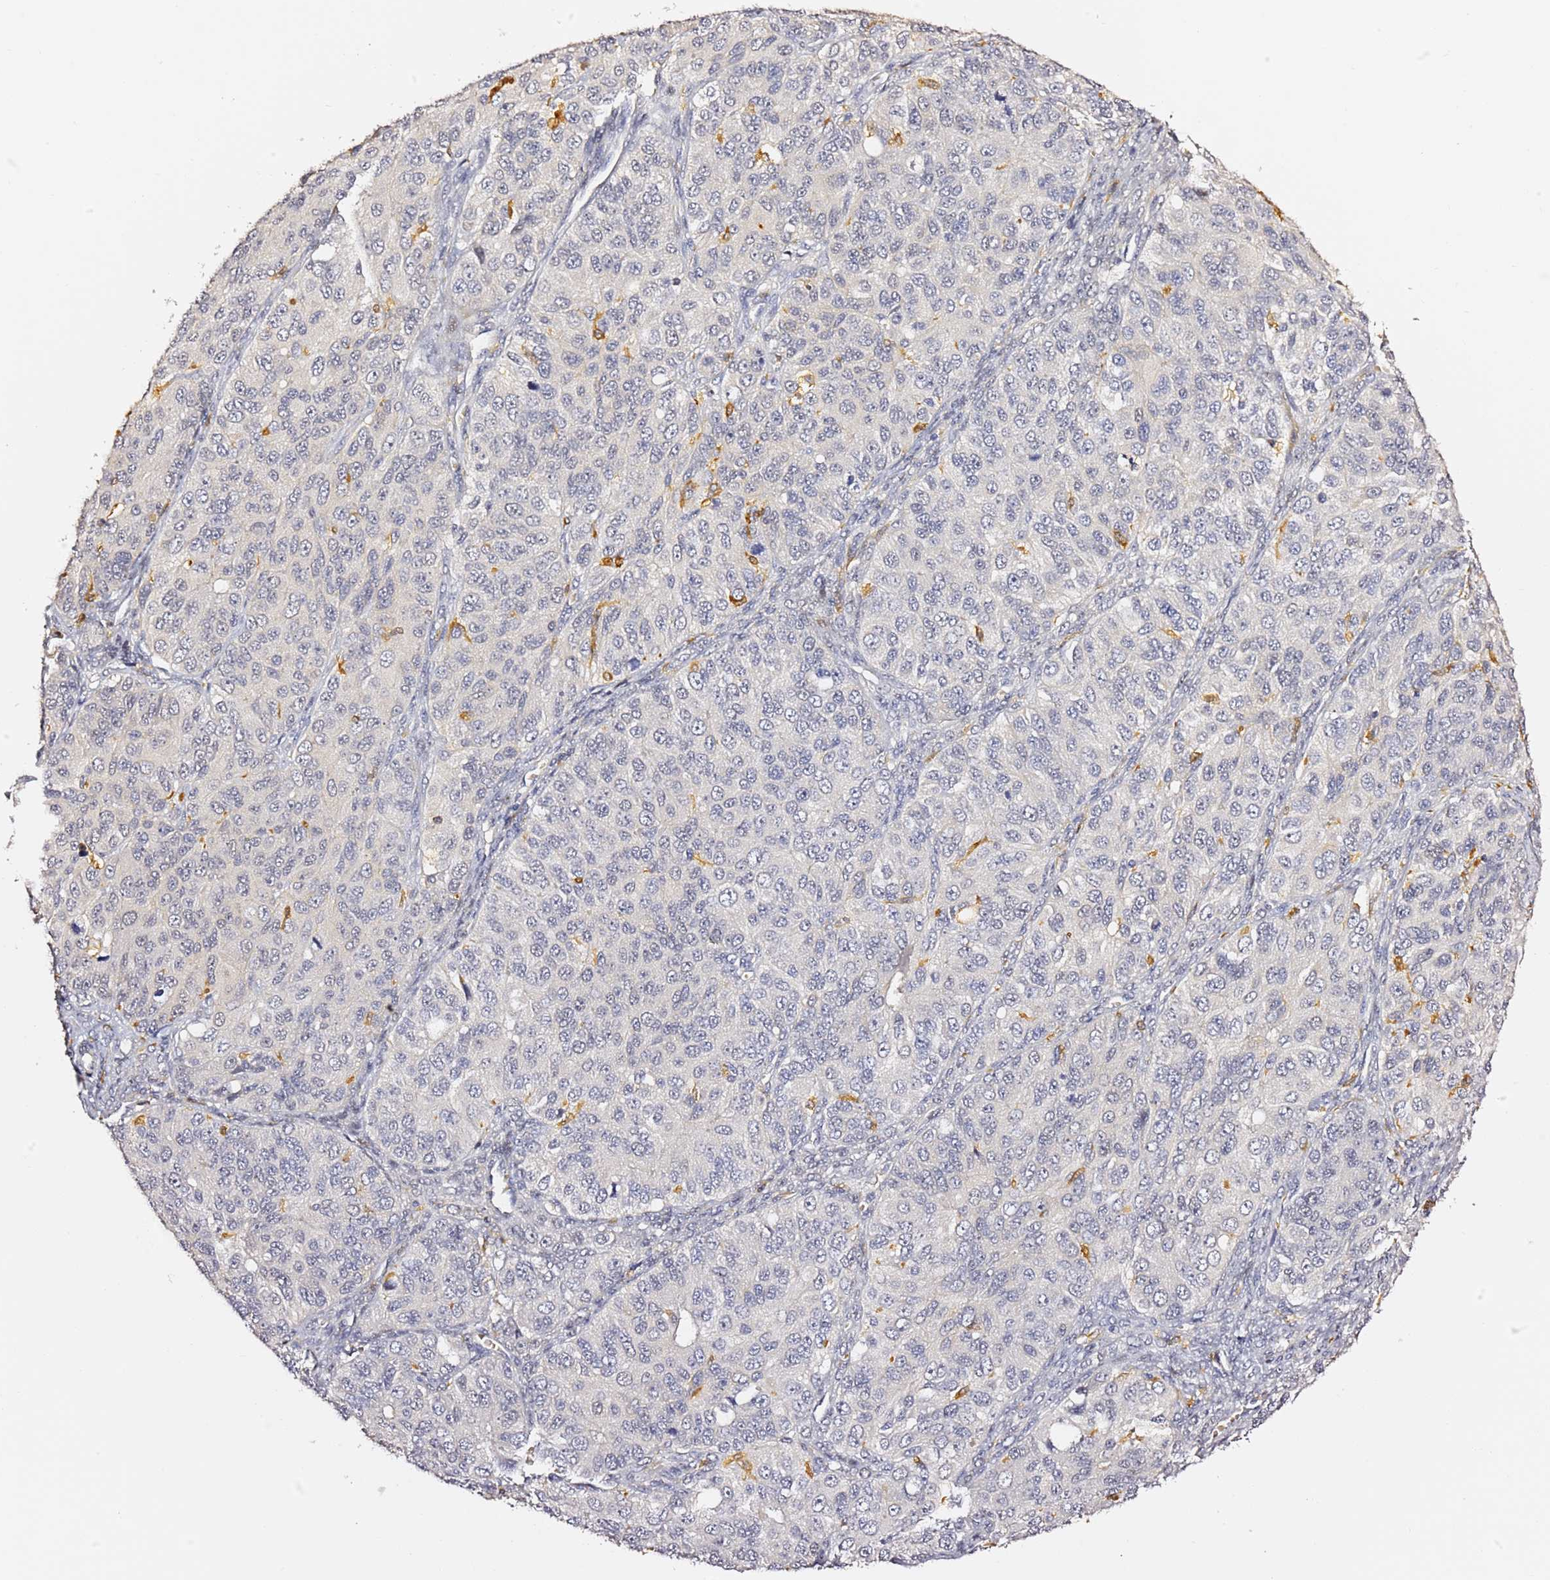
{"staining": {"intensity": "negative", "quantity": "none", "location": "none"}, "tissue": "ovarian cancer", "cell_type": "Tumor cells", "image_type": "cancer", "snomed": [{"axis": "morphology", "description": "Carcinoma, endometroid"}, {"axis": "topography", "description": "Ovary"}], "caption": "Immunohistochemical staining of ovarian cancer exhibits no significant expression in tumor cells. The staining was performed using DAB to visualize the protein expression in brown, while the nuclei were stained in blue with hematoxylin (Magnification: 20x).", "gene": "IL4I1", "patient": {"sex": "female", "age": 51}}